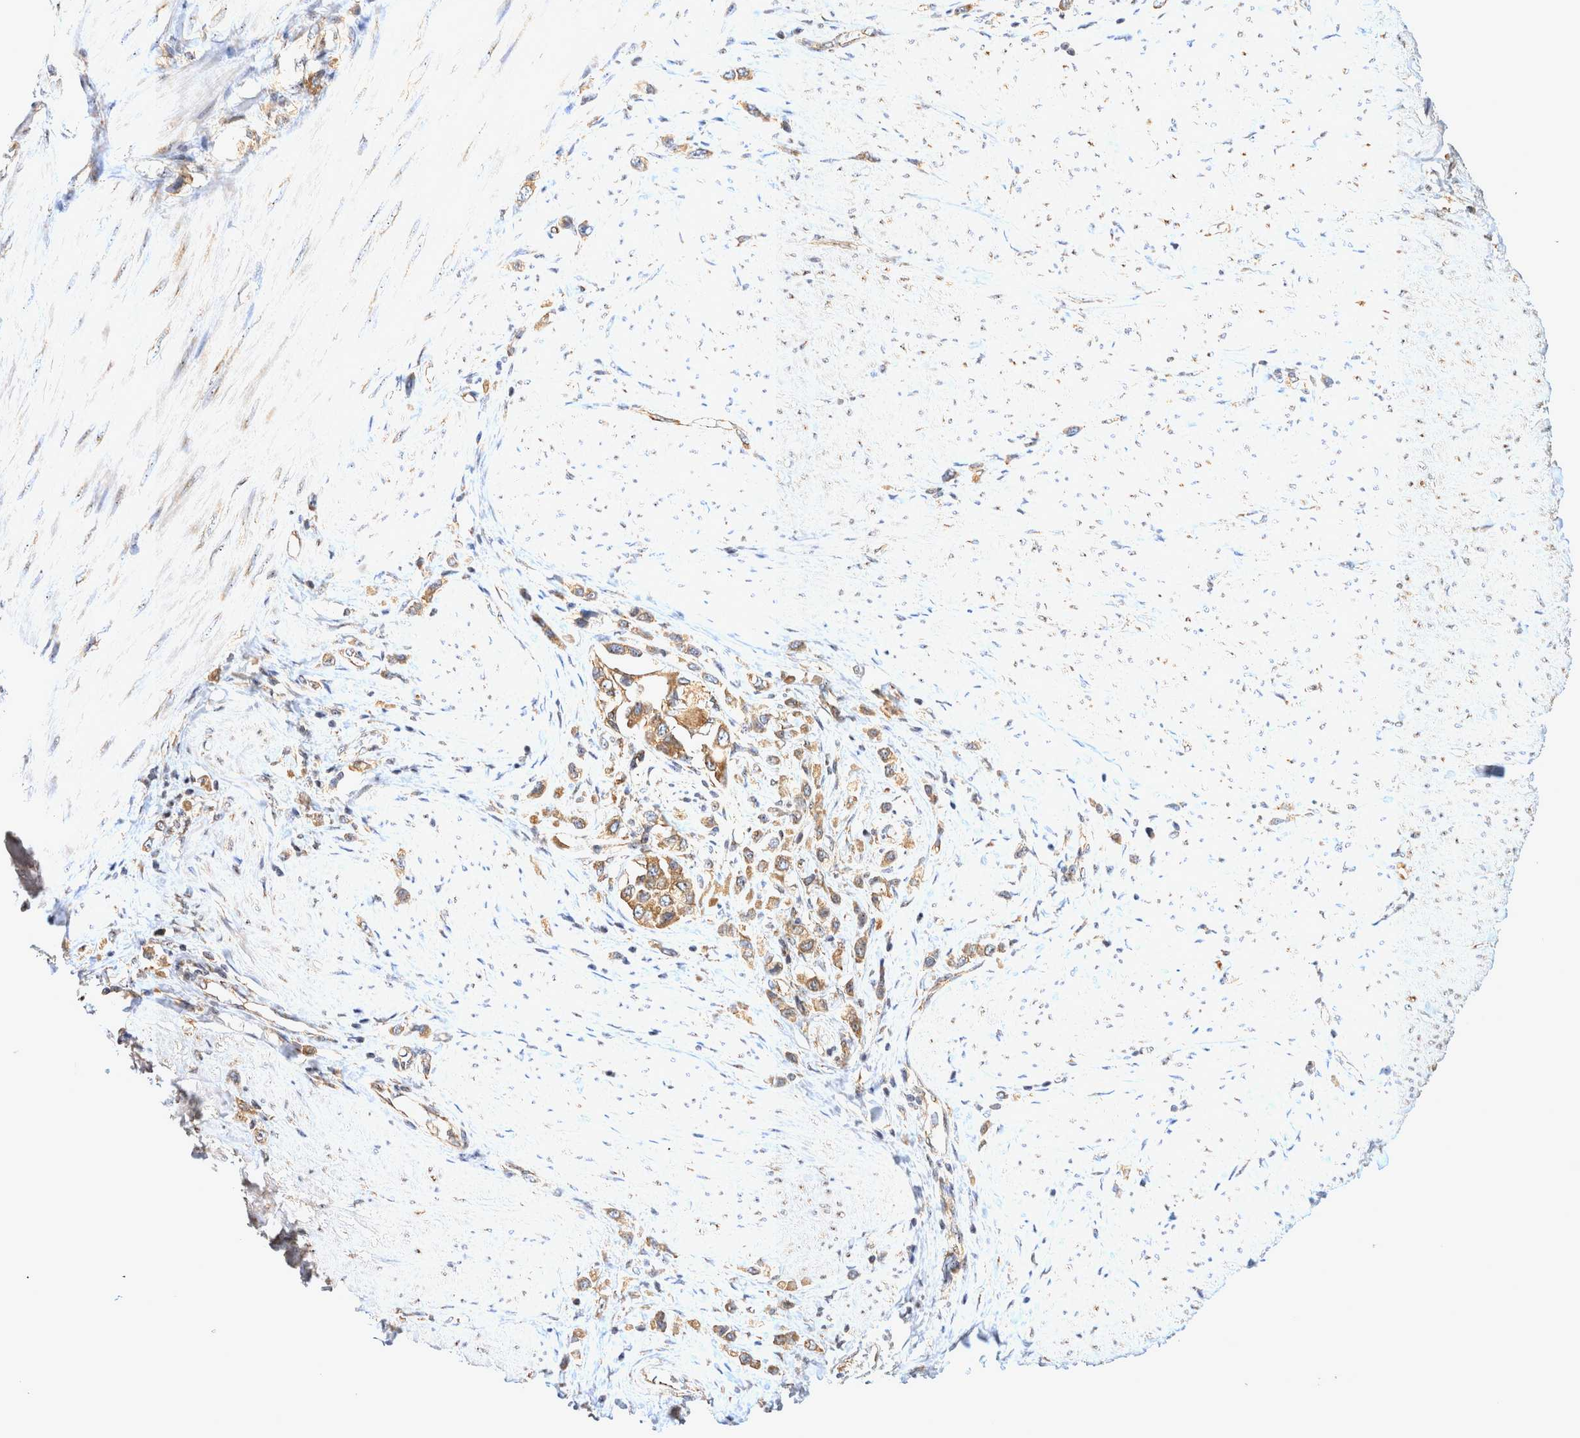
{"staining": {"intensity": "moderate", "quantity": ">75%", "location": "cytoplasmic/membranous"}, "tissue": "stomach cancer", "cell_type": "Tumor cells", "image_type": "cancer", "snomed": [{"axis": "morphology", "description": "Adenocarcinoma, NOS"}, {"axis": "topography", "description": "Stomach"}], "caption": "Stomach cancer (adenocarcinoma) stained with immunohistochemistry reveals moderate cytoplasmic/membranous staining in about >75% of tumor cells.", "gene": "ATXN2", "patient": {"sex": "female", "age": 65}}